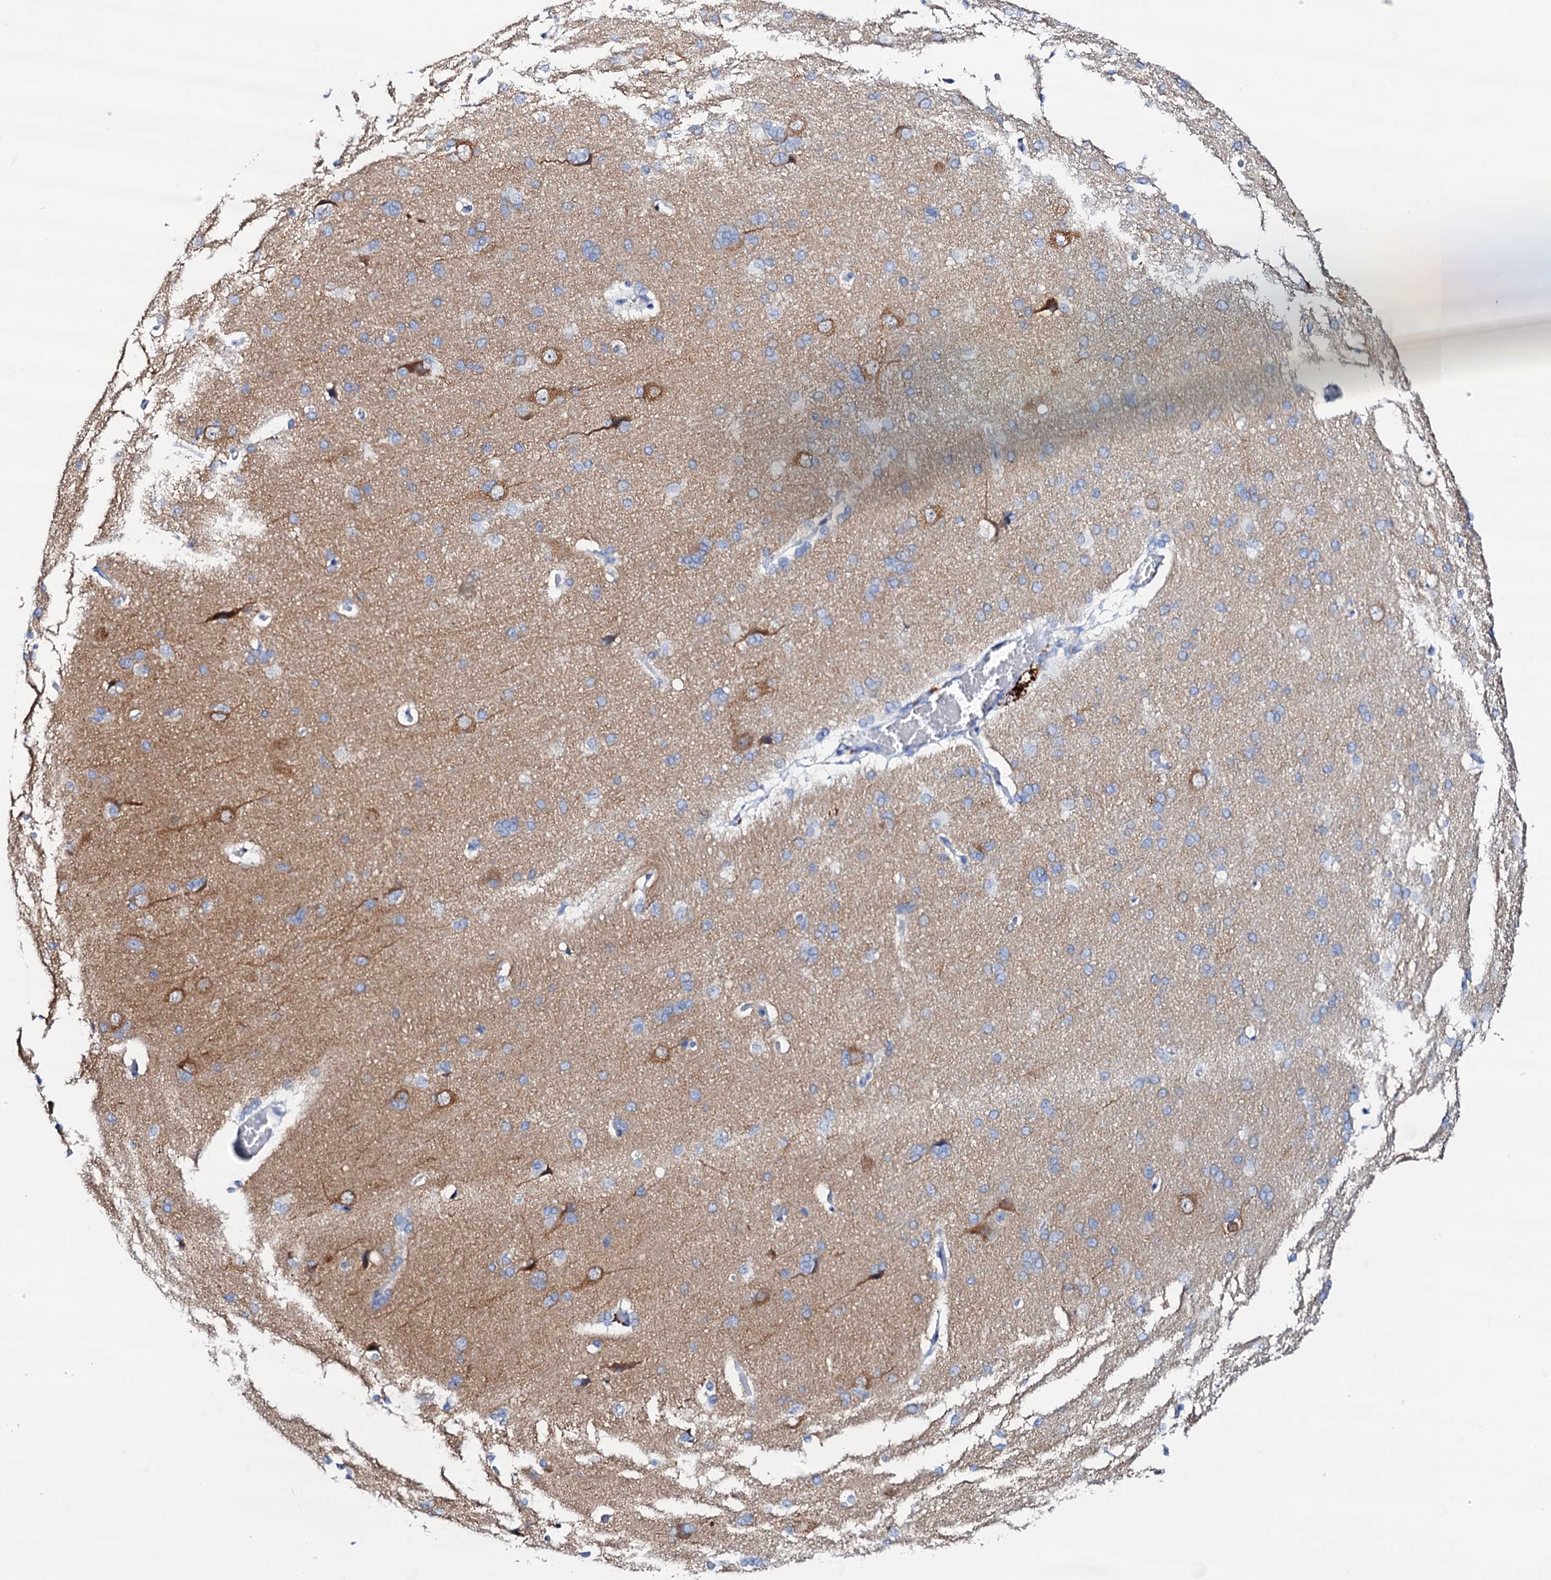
{"staining": {"intensity": "negative", "quantity": "none", "location": "none"}, "tissue": "cerebral cortex", "cell_type": "Endothelial cells", "image_type": "normal", "snomed": [{"axis": "morphology", "description": "Normal tissue, NOS"}, {"axis": "topography", "description": "Cerebral cortex"}], "caption": "Immunohistochemical staining of unremarkable cerebral cortex demonstrates no significant staining in endothelial cells.", "gene": "FBXL16", "patient": {"sex": "male", "age": 62}}